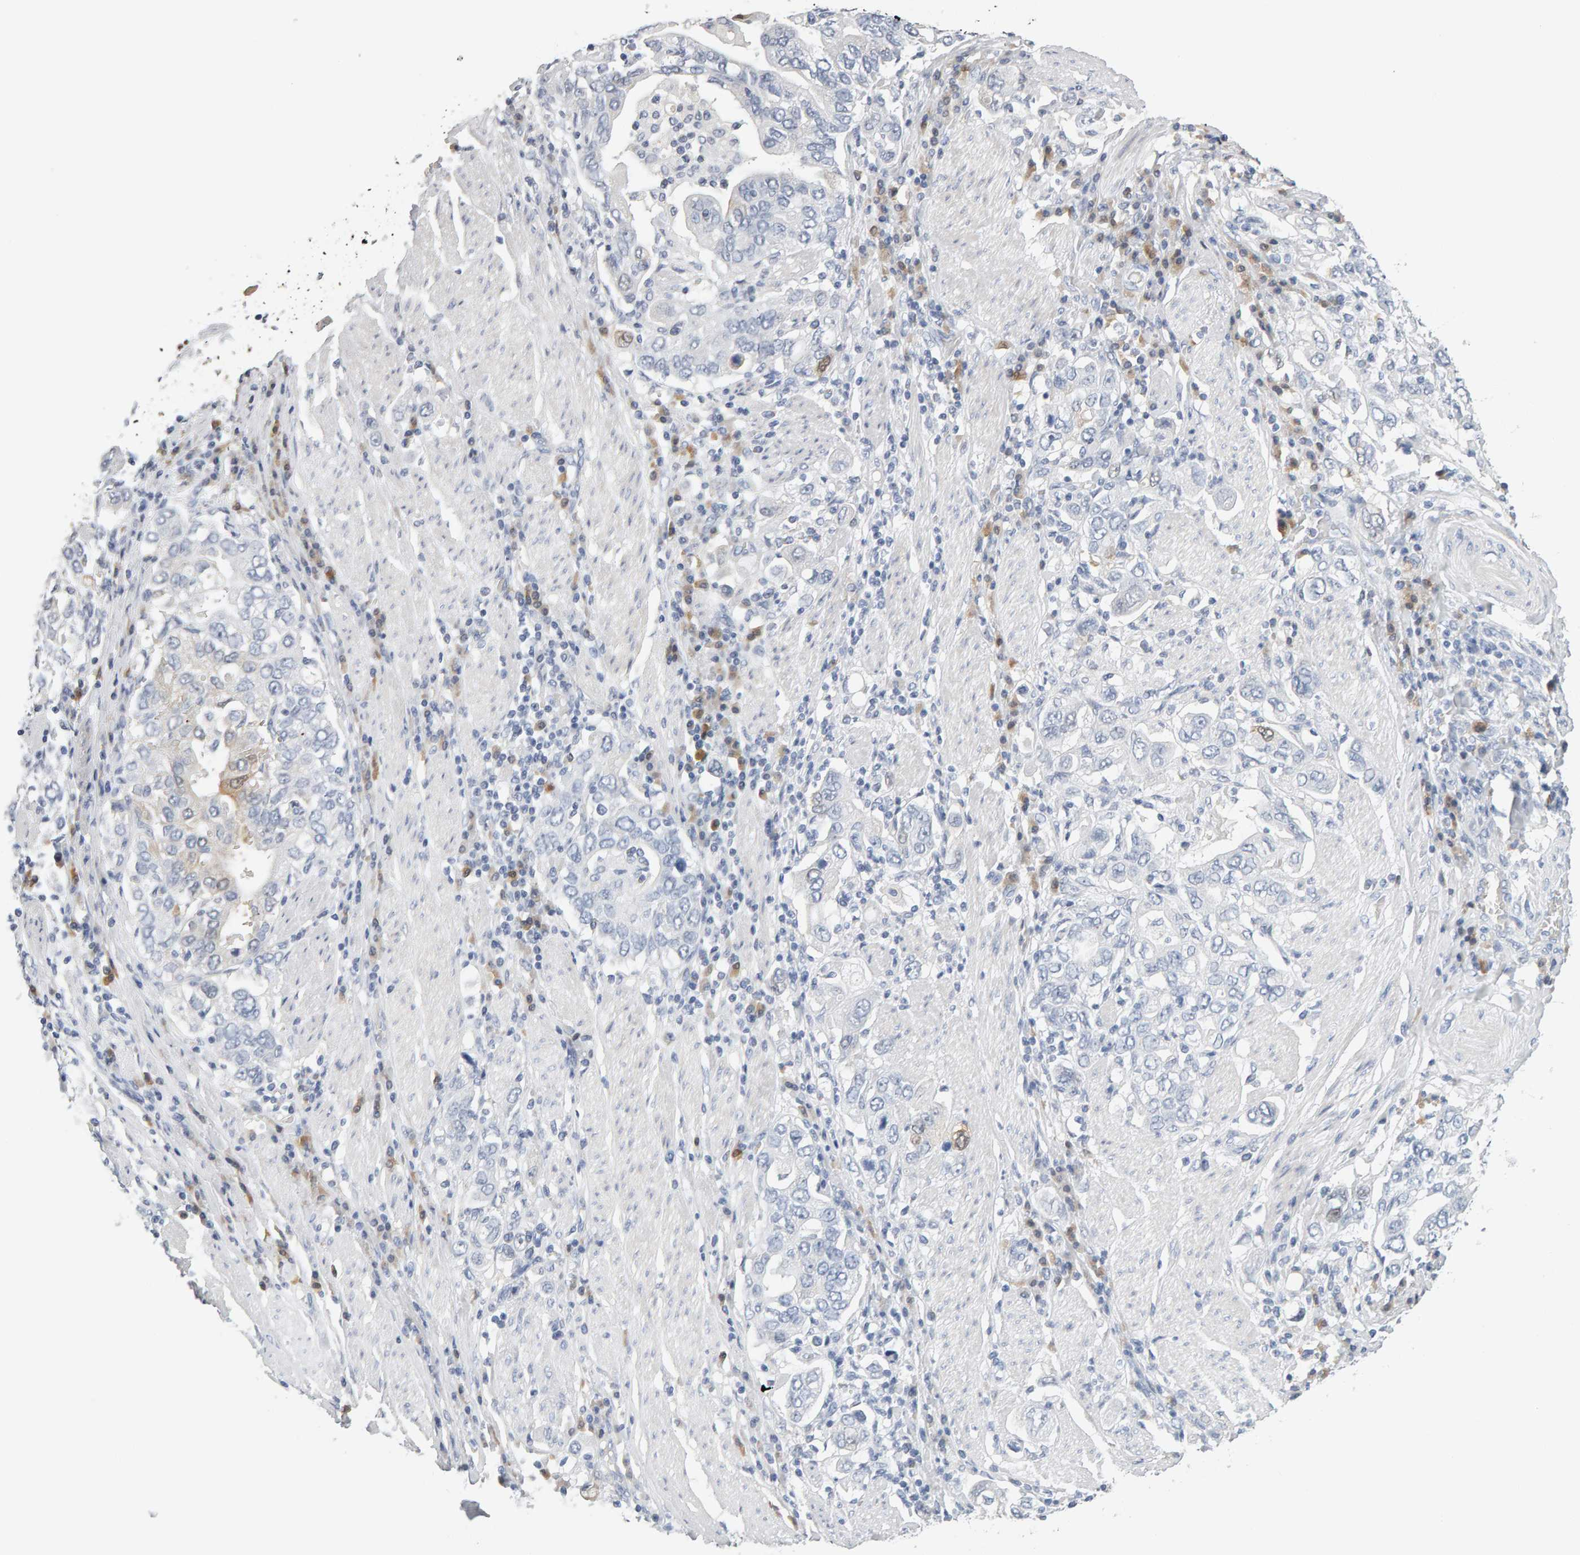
{"staining": {"intensity": "negative", "quantity": "none", "location": "none"}, "tissue": "stomach cancer", "cell_type": "Tumor cells", "image_type": "cancer", "snomed": [{"axis": "morphology", "description": "Adenocarcinoma, NOS"}, {"axis": "topography", "description": "Stomach, upper"}], "caption": "IHC of stomach adenocarcinoma displays no staining in tumor cells. (Brightfield microscopy of DAB IHC at high magnification).", "gene": "CTH", "patient": {"sex": "male", "age": 62}}